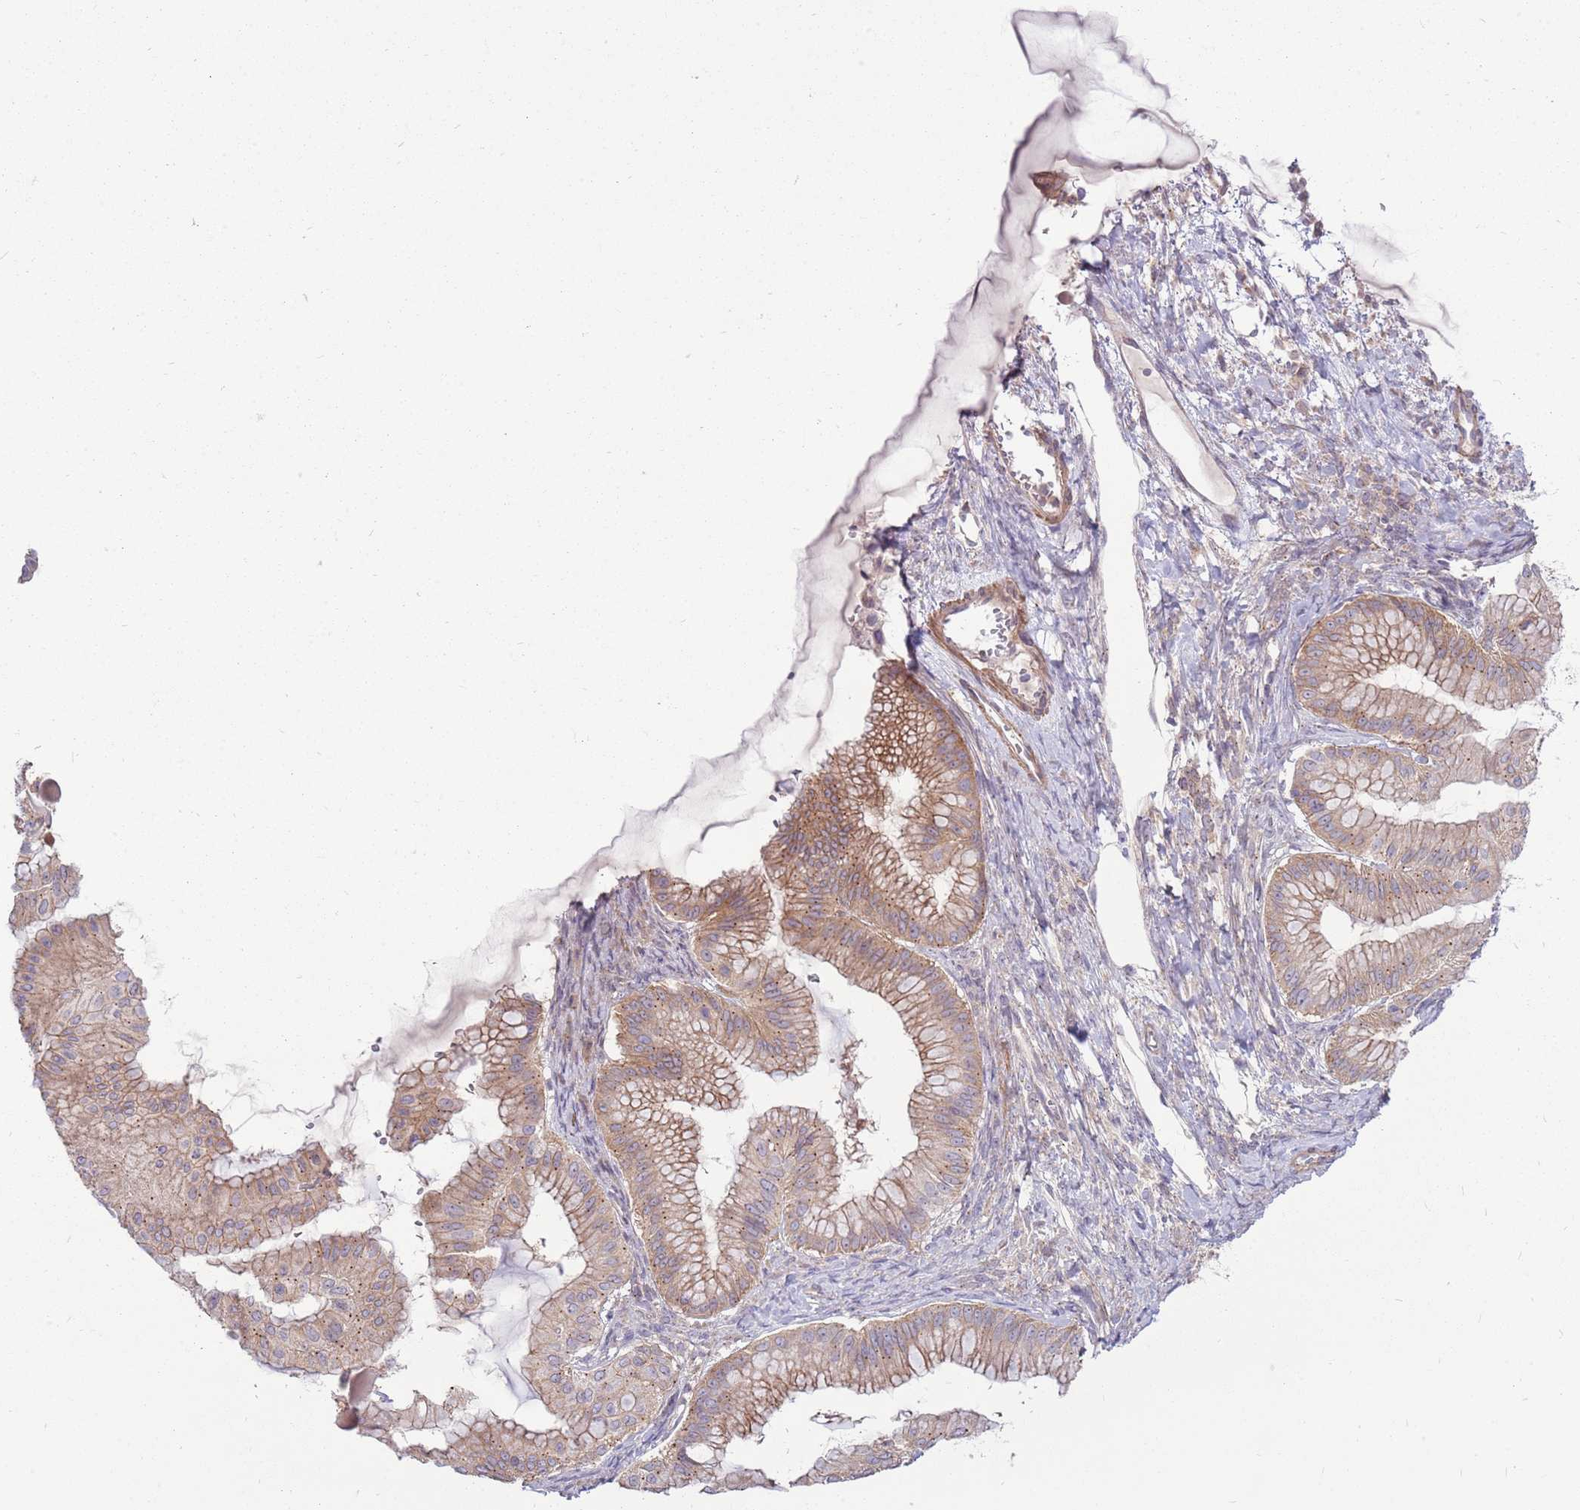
{"staining": {"intensity": "moderate", "quantity": "25%-75%", "location": "cytoplasmic/membranous"}, "tissue": "ovarian cancer", "cell_type": "Tumor cells", "image_type": "cancer", "snomed": [{"axis": "morphology", "description": "Cystadenocarcinoma, mucinous, NOS"}, {"axis": "topography", "description": "Ovary"}], "caption": "High-magnification brightfield microscopy of mucinous cystadenocarcinoma (ovarian) stained with DAB (brown) and counterstained with hematoxylin (blue). tumor cells exhibit moderate cytoplasmic/membranous staining is present in about25%-75% of cells. The staining was performed using DAB to visualize the protein expression in brown, while the nuclei were stained in blue with hematoxylin (Magnification: 20x).", "gene": "SPATA31D1", "patient": {"sex": "female", "age": 61}}